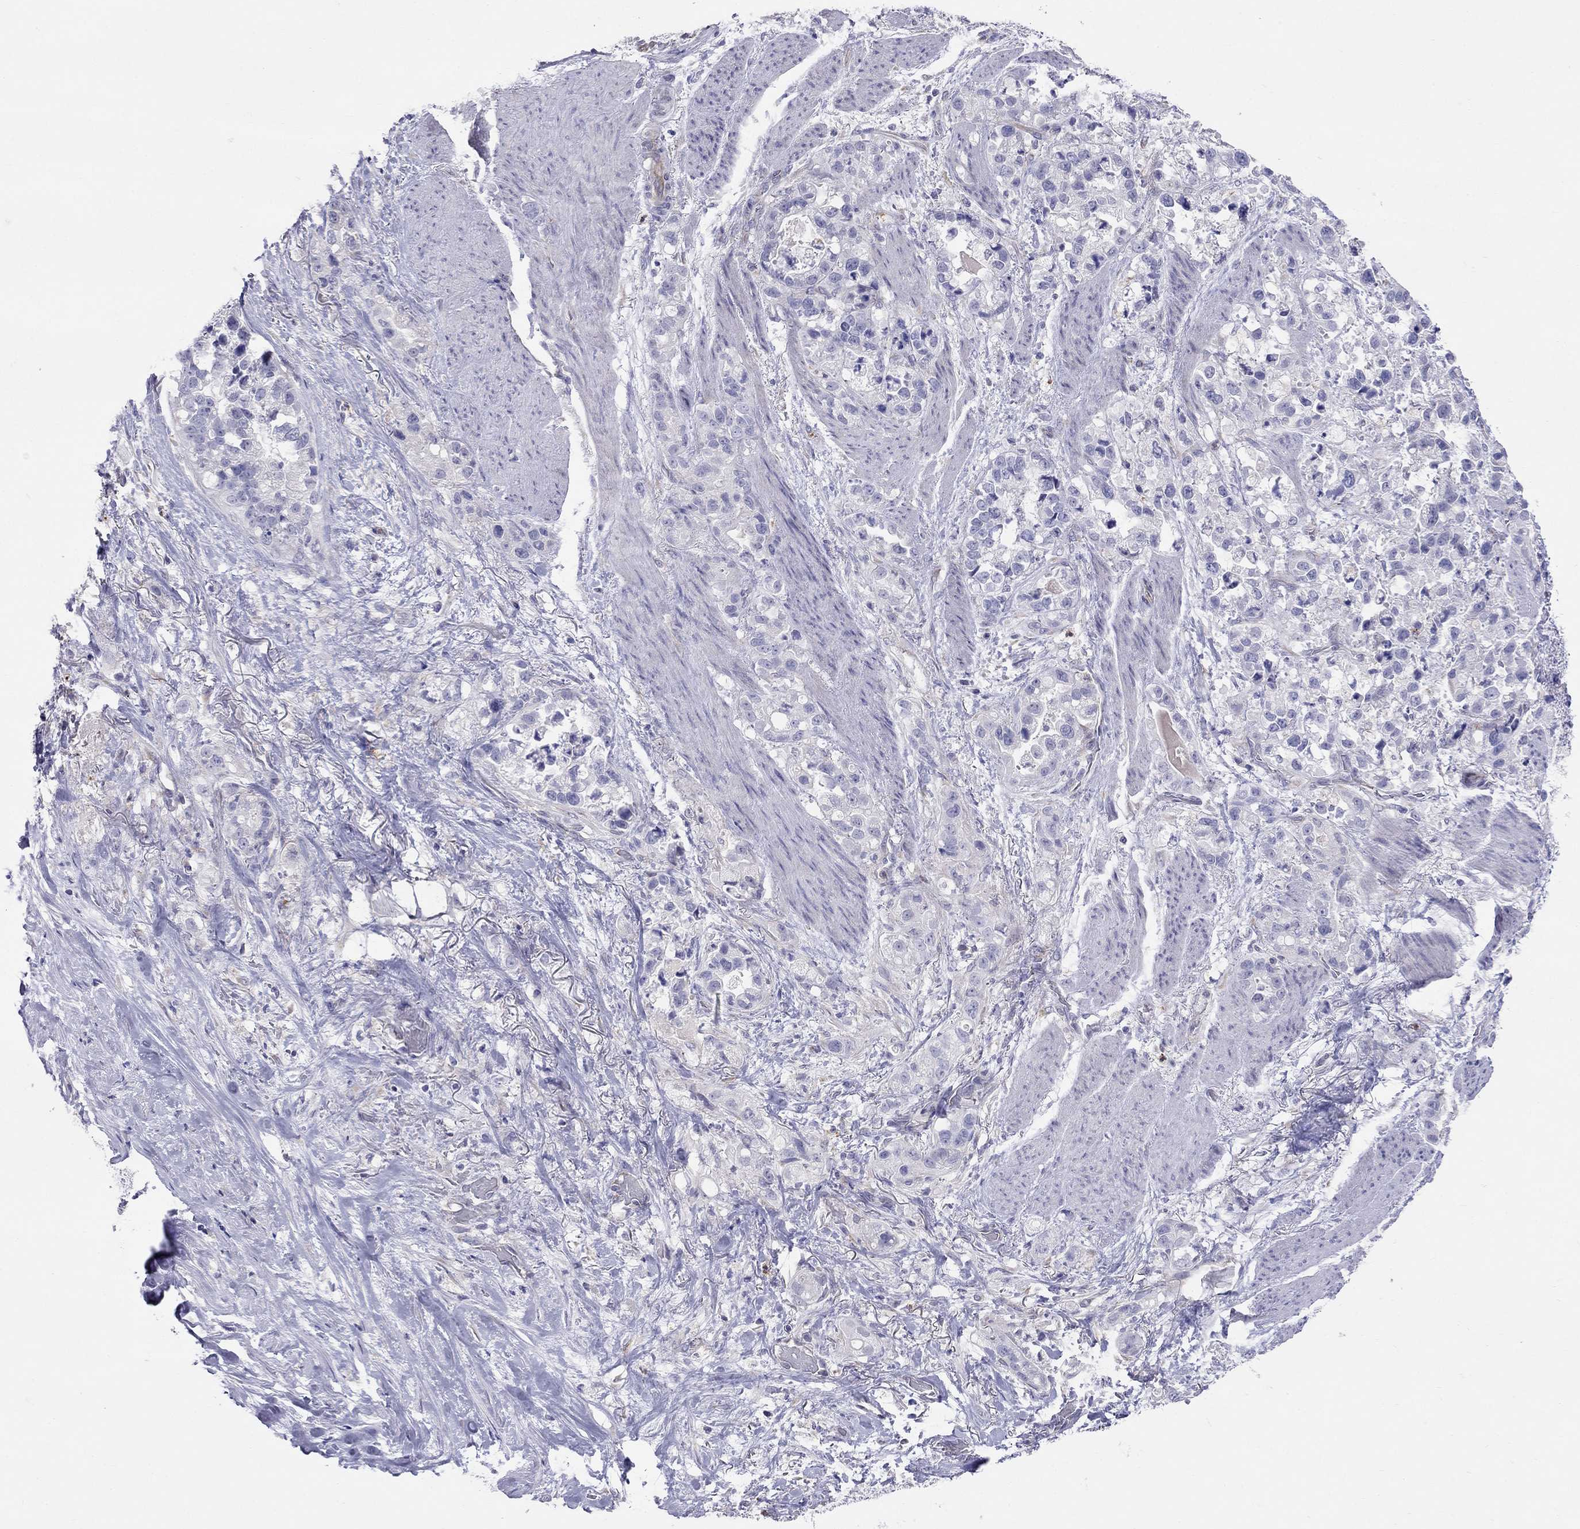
{"staining": {"intensity": "negative", "quantity": "none", "location": "none"}, "tissue": "stomach cancer", "cell_type": "Tumor cells", "image_type": "cancer", "snomed": [{"axis": "morphology", "description": "Adenocarcinoma, NOS"}, {"axis": "topography", "description": "Stomach"}], "caption": "The immunohistochemistry (IHC) histopathology image has no significant expression in tumor cells of stomach adenocarcinoma tissue.", "gene": "SPINT4", "patient": {"sex": "male", "age": 59}}